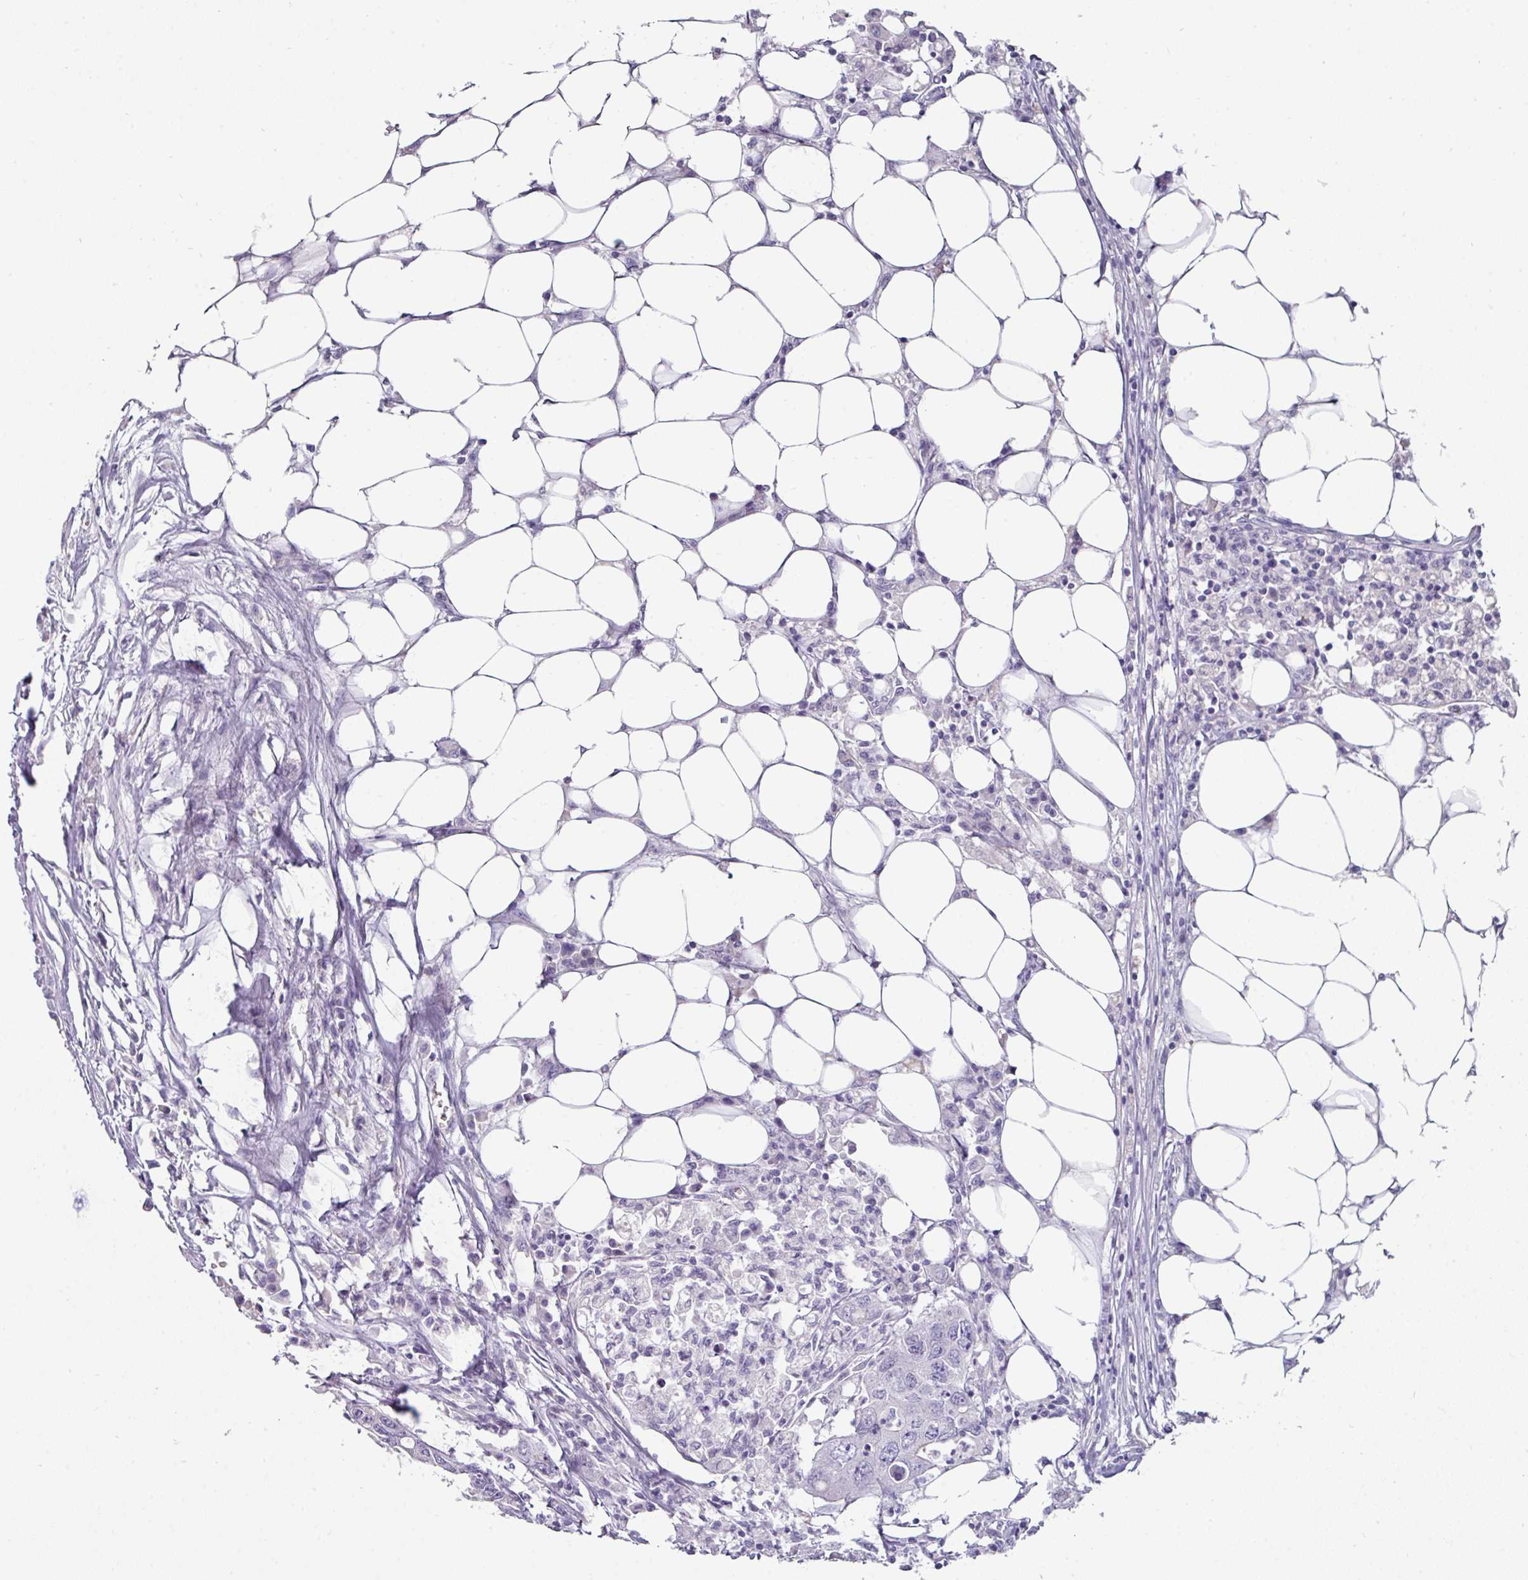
{"staining": {"intensity": "negative", "quantity": "none", "location": "none"}, "tissue": "colorectal cancer", "cell_type": "Tumor cells", "image_type": "cancer", "snomed": [{"axis": "morphology", "description": "Adenocarcinoma, NOS"}, {"axis": "topography", "description": "Colon"}], "caption": "The histopathology image shows no staining of tumor cells in colorectal cancer.", "gene": "EYA3", "patient": {"sex": "male", "age": 71}}